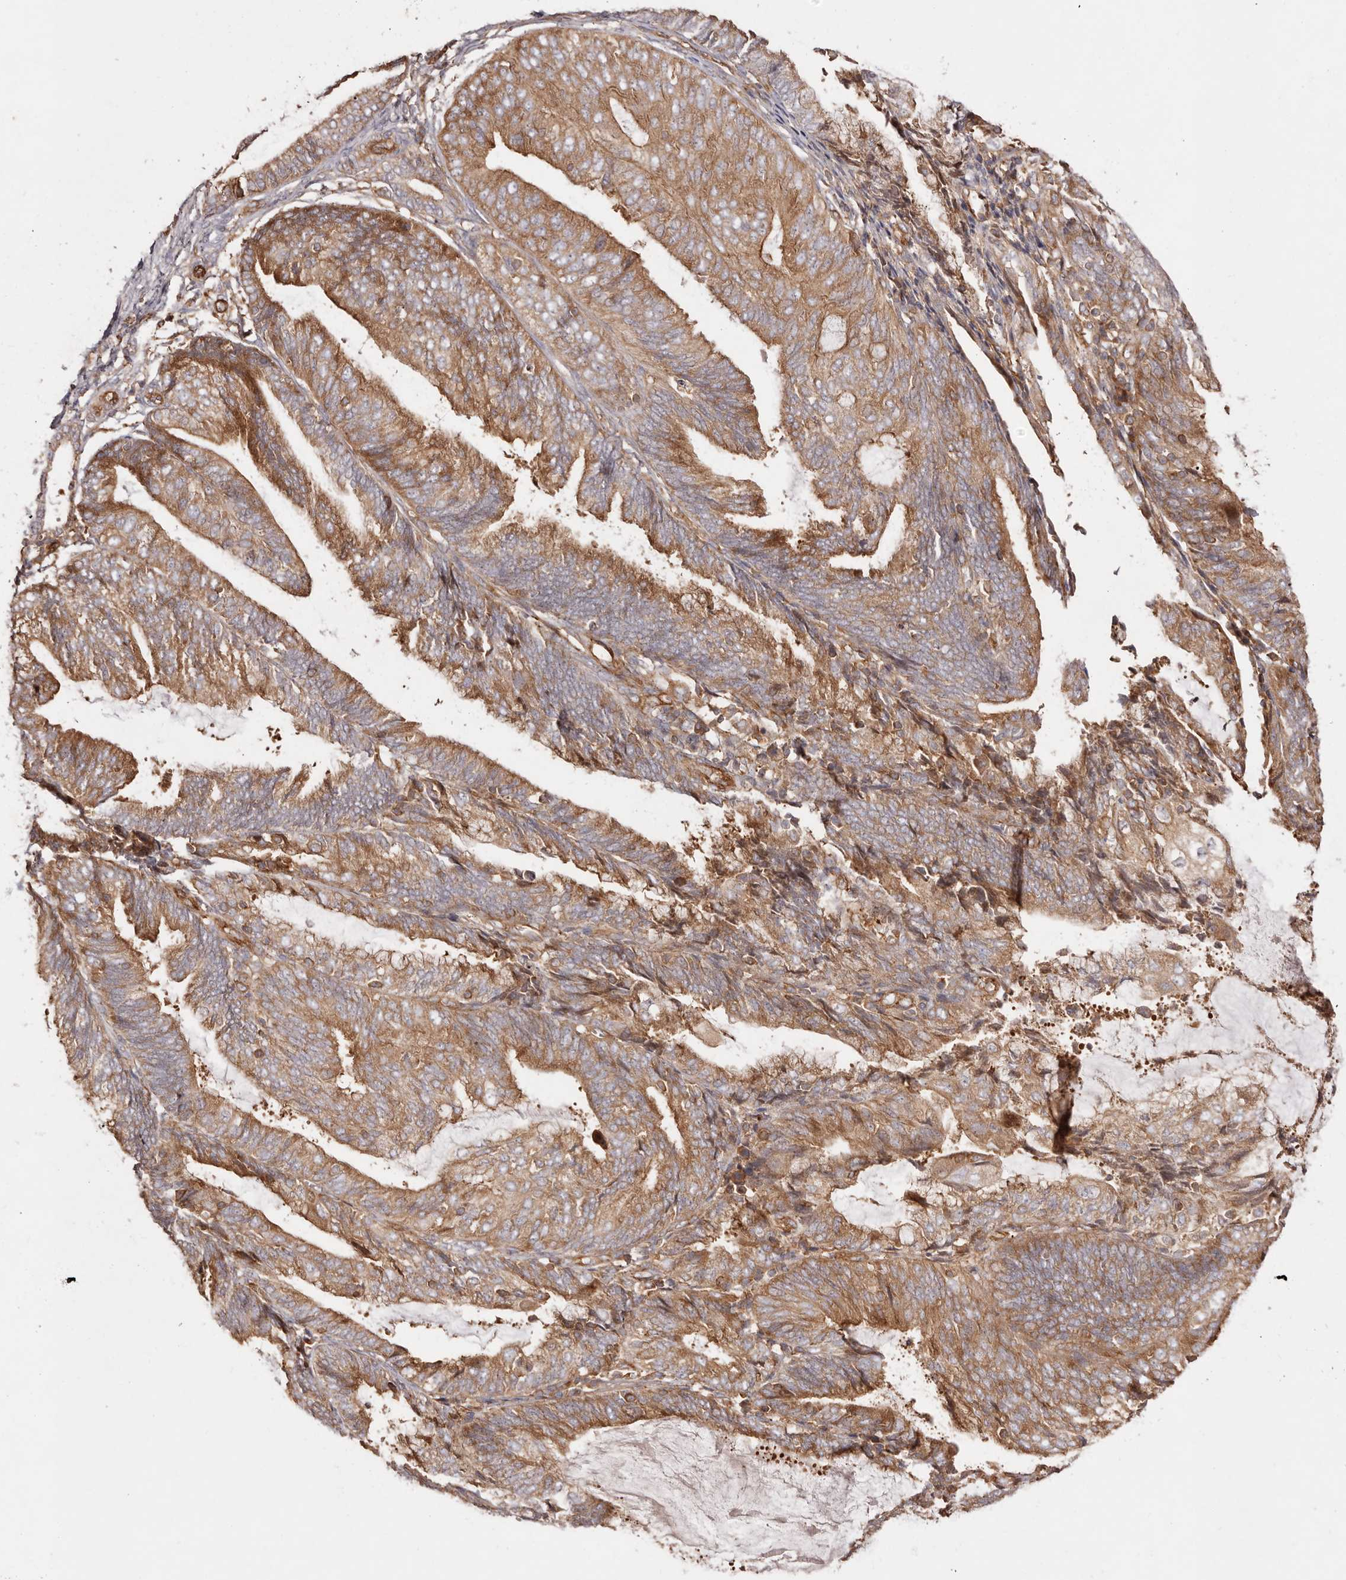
{"staining": {"intensity": "moderate", "quantity": ">75%", "location": "cytoplasmic/membranous"}, "tissue": "endometrial cancer", "cell_type": "Tumor cells", "image_type": "cancer", "snomed": [{"axis": "morphology", "description": "Adenocarcinoma, NOS"}, {"axis": "topography", "description": "Endometrium"}], "caption": "Endometrial cancer stained with immunohistochemistry (IHC) displays moderate cytoplasmic/membranous positivity in approximately >75% of tumor cells.", "gene": "RPS6", "patient": {"sex": "female", "age": 81}}